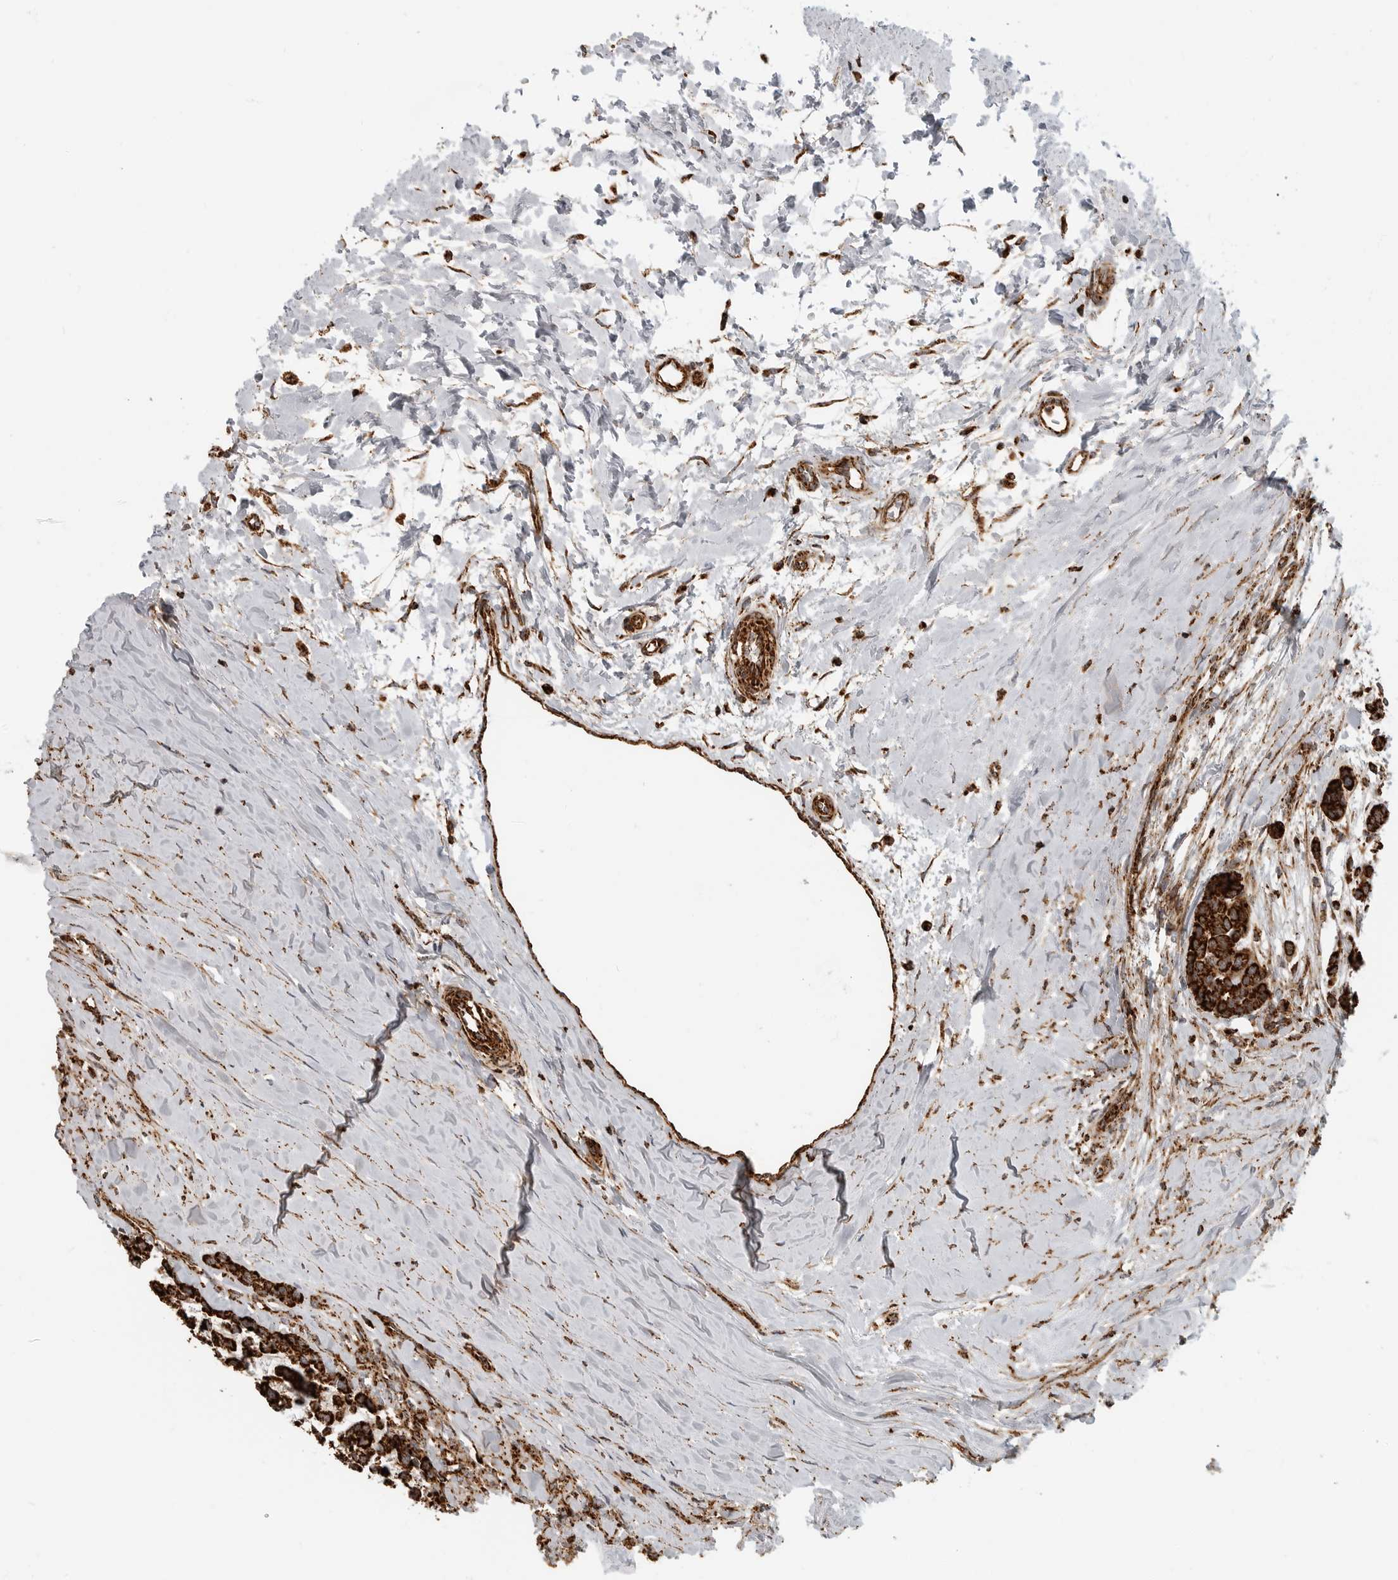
{"staining": {"intensity": "strong", "quantity": ">75%", "location": "cytoplasmic/membranous"}, "tissue": "head and neck cancer", "cell_type": "Tumor cells", "image_type": "cancer", "snomed": [{"axis": "morphology", "description": "Adenocarcinoma, NOS"}, {"axis": "morphology", "description": "Adenoma, NOS"}, {"axis": "topography", "description": "Head-Neck"}], "caption": "Human adenocarcinoma (head and neck) stained with a brown dye reveals strong cytoplasmic/membranous positive staining in approximately >75% of tumor cells.", "gene": "BMP2K", "patient": {"sex": "female", "age": 55}}